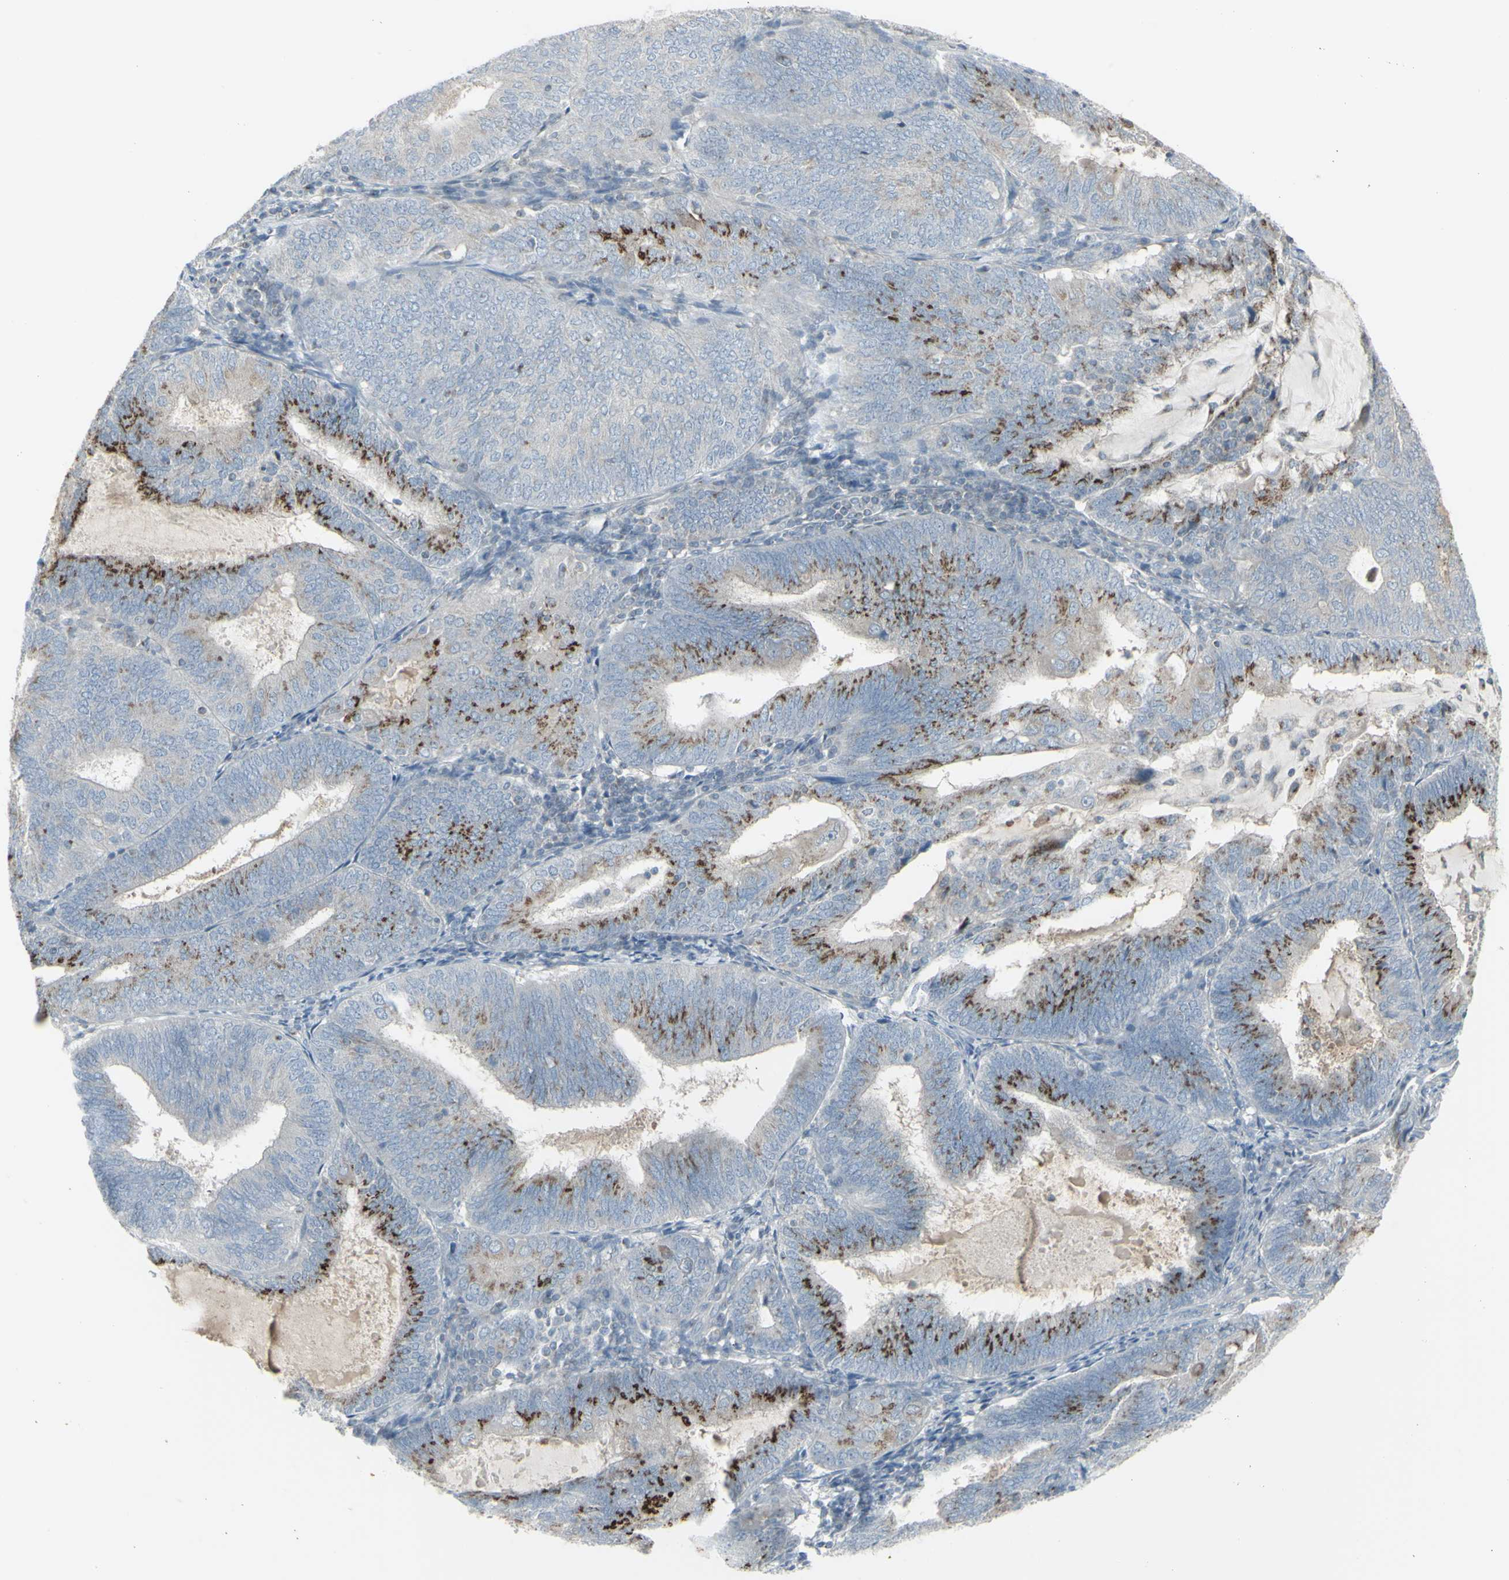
{"staining": {"intensity": "strong", "quantity": "25%-75%", "location": "cytoplasmic/membranous"}, "tissue": "endometrial cancer", "cell_type": "Tumor cells", "image_type": "cancer", "snomed": [{"axis": "morphology", "description": "Adenocarcinoma, NOS"}, {"axis": "topography", "description": "Endometrium"}], "caption": "Protein expression analysis of endometrial cancer demonstrates strong cytoplasmic/membranous staining in approximately 25%-75% of tumor cells. Using DAB (brown) and hematoxylin (blue) stains, captured at high magnification using brightfield microscopy.", "gene": "GALNT6", "patient": {"sex": "female", "age": 81}}